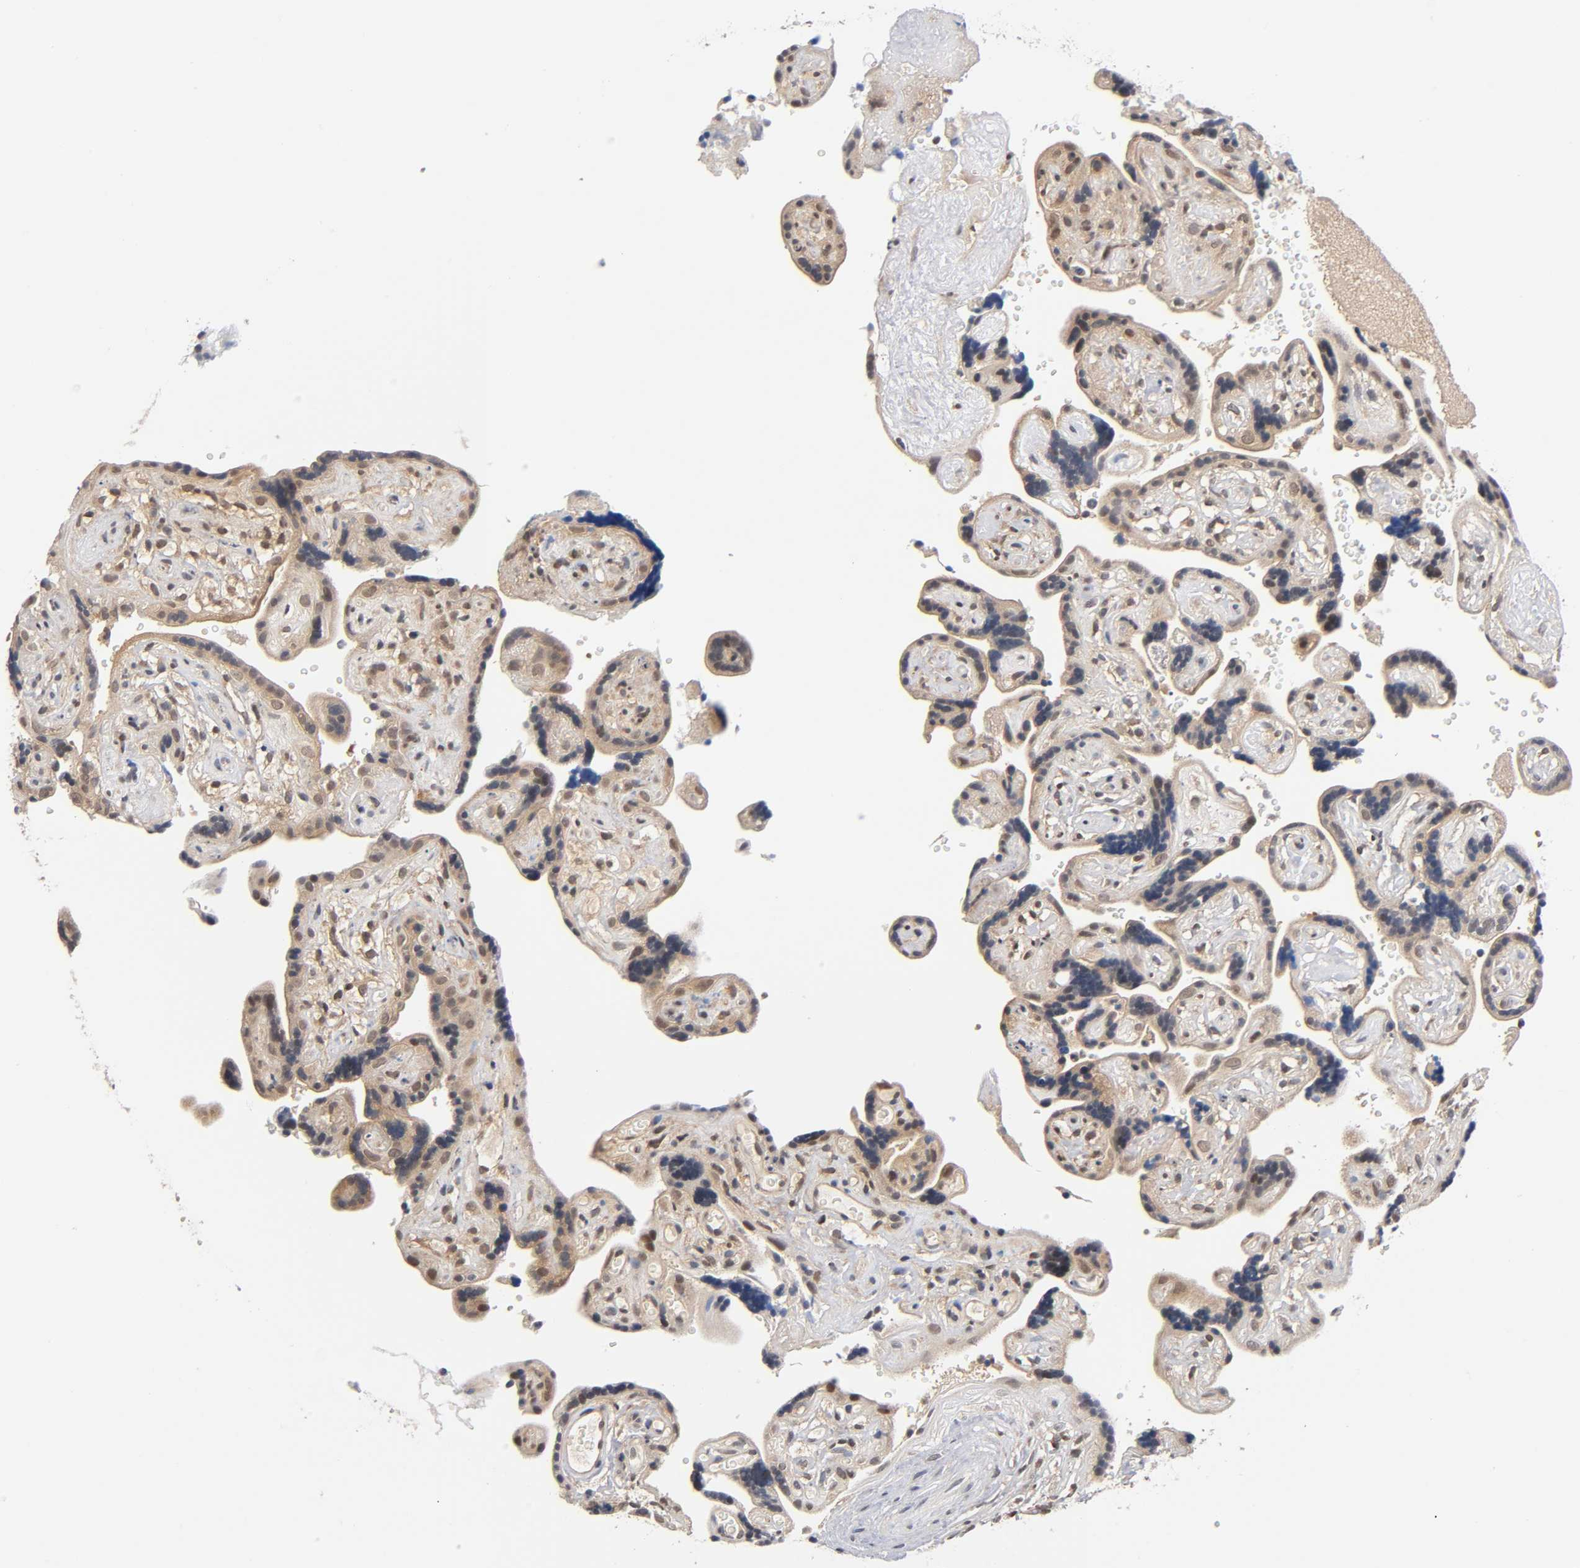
{"staining": {"intensity": "weak", "quantity": ">75%", "location": "cytoplasmic/membranous"}, "tissue": "placenta", "cell_type": "Trophoblastic cells", "image_type": "normal", "snomed": [{"axis": "morphology", "description": "Normal tissue, NOS"}, {"axis": "topography", "description": "Placenta"}], "caption": "Immunohistochemical staining of benign human placenta demonstrates weak cytoplasmic/membranous protein staining in about >75% of trophoblastic cells. Immunohistochemistry (ihc) stains the protein of interest in brown and the nuclei are stained blue.", "gene": "PRKAB1", "patient": {"sex": "female", "age": 30}}